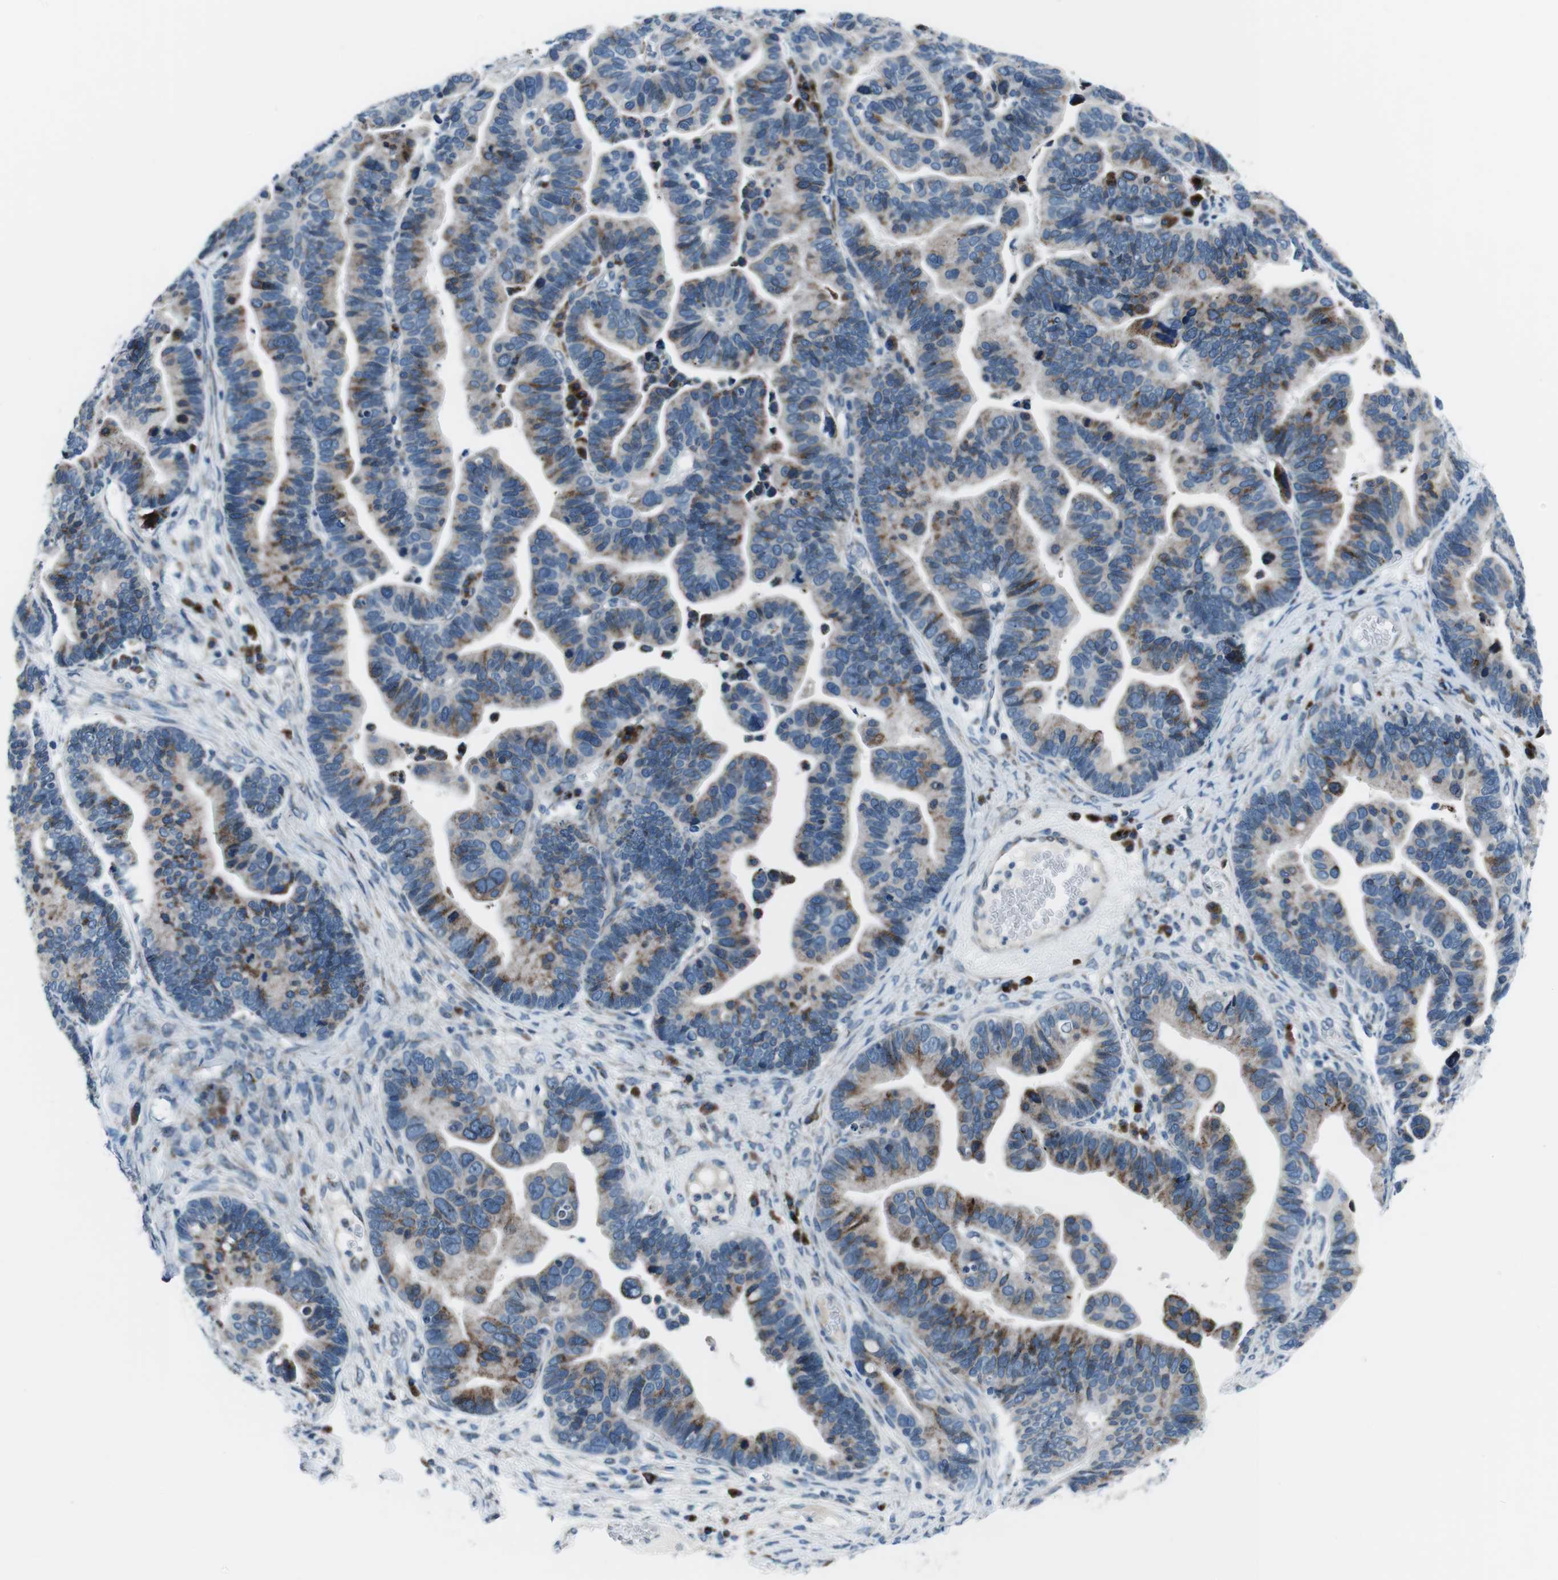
{"staining": {"intensity": "moderate", "quantity": ">75%", "location": "cytoplasmic/membranous"}, "tissue": "ovarian cancer", "cell_type": "Tumor cells", "image_type": "cancer", "snomed": [{"axis": "morphology", "description": "Cystadenocarcinoma, serous, NOS"}, {"axis": "topography", "description": "Ovary"}], "caption": "Immunohistochemical staining of human serous cystadenocarcinoma (ovarian) shows moderate cytoplasmic/membranous protein expression in approximately >75% of tumor cells. (IHC, brightfield microscopy, high magnification).", "gene": "NUCB2", "patient": {"sex": "female", "age": 56}}